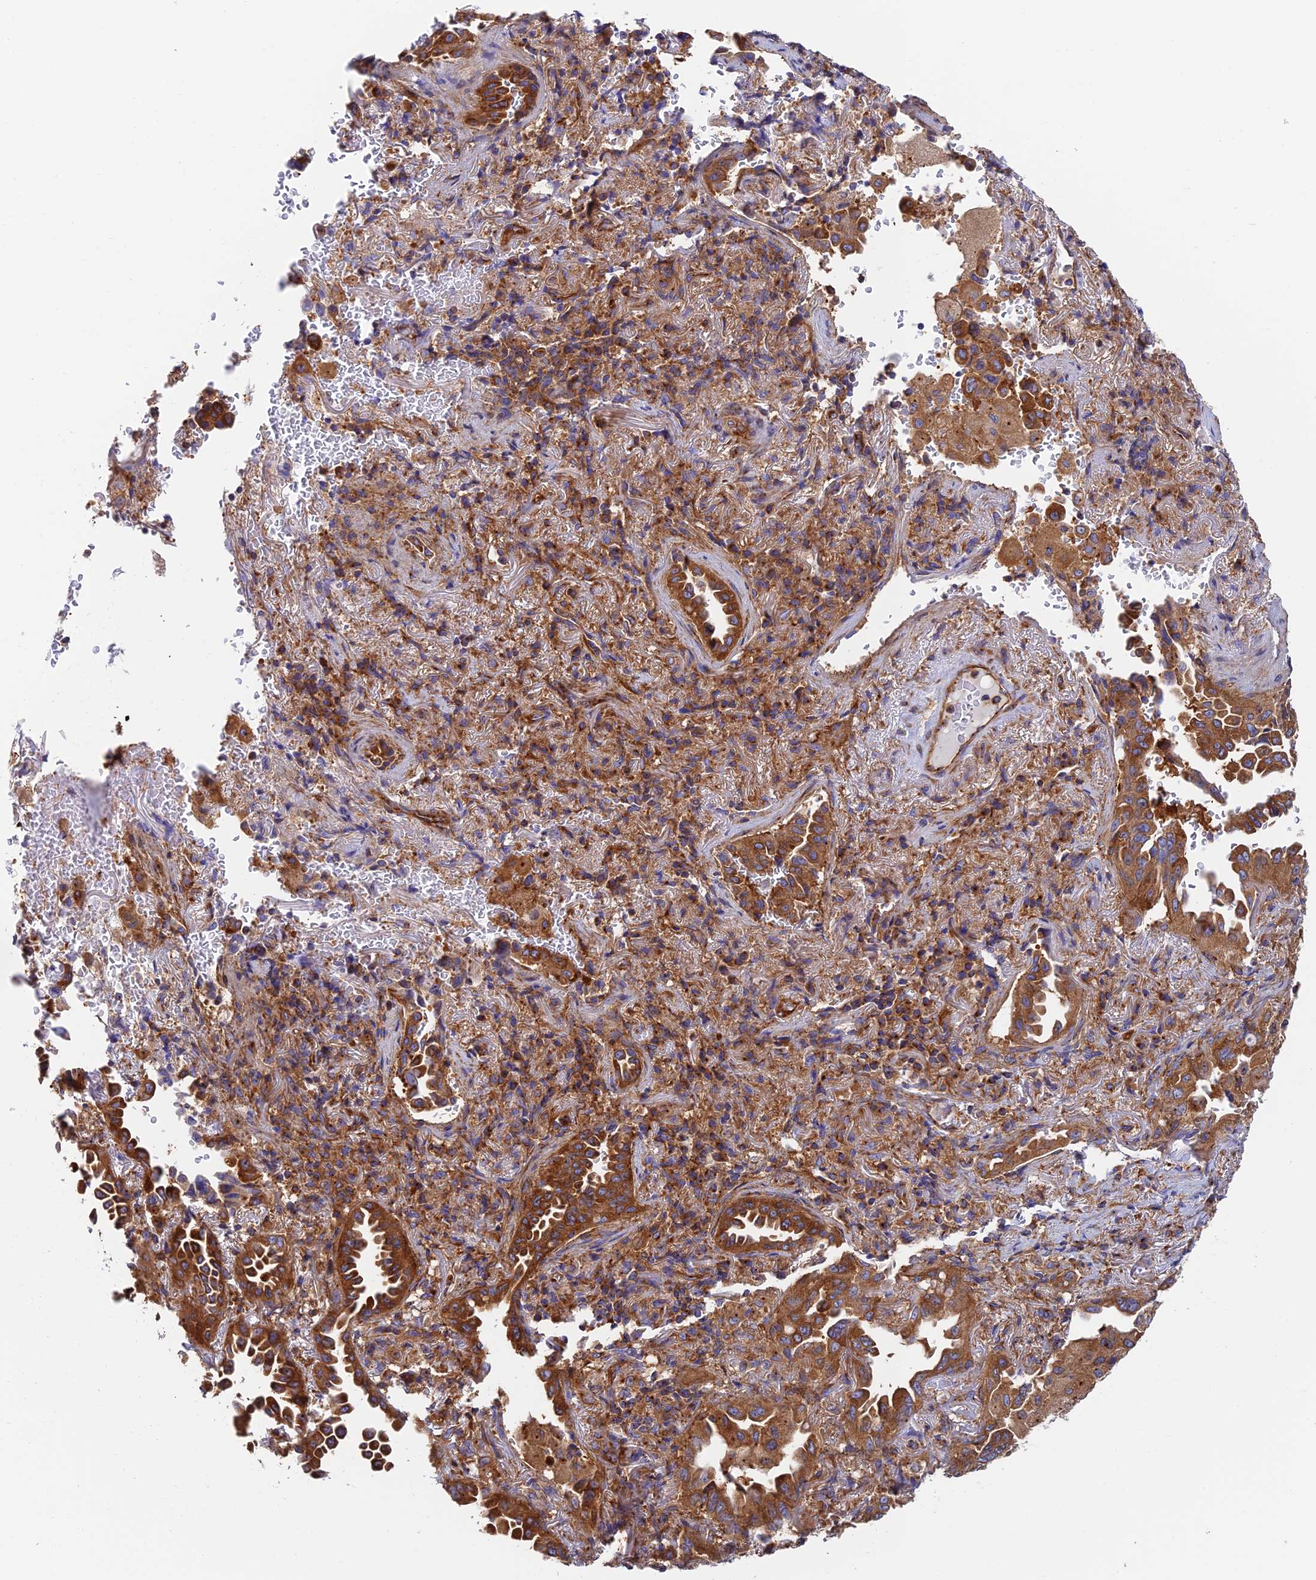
{"staining": {"intensity": "strong", "quantity": ">75%", "location": "cytoplasmic/membranous"}, "tissue": "lung cancer", "cell_type": "Tumor cells", "image_type": "cancer", "snomed": [{"axis": "morphology", "description": "Adenocarcinoma, NOS"}, {"axis": "topography", "description": "Lung"}], "caption": "This is a histology image of immunohistochemistry staining of adenocarcinoma (lung), which shows strong staining in the cytoplasmic/membranous of tumor cells.", "gene": "DCTN2", "patient": {"sex": "female", "age": 69}}